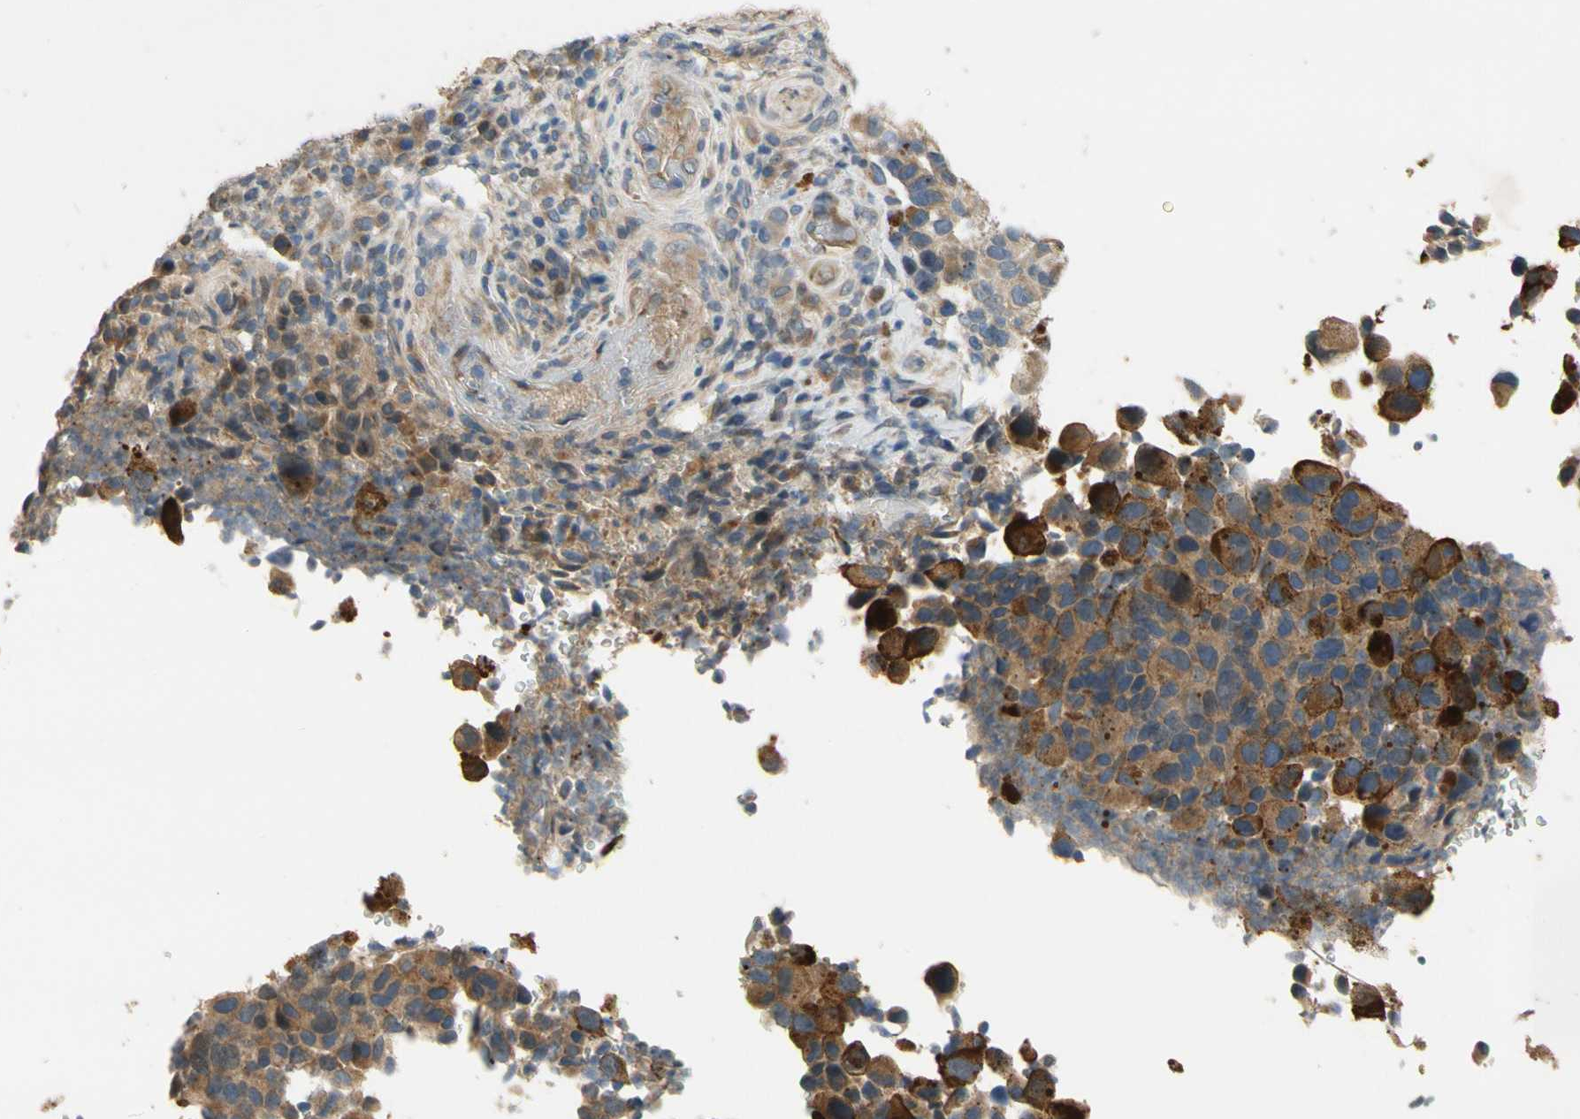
{"staining": {"intensity": "moderate", "quantity": "25%-75%", "location": "cytoplasmic/membranous"}, "tissue": "melanoma", "cell_type": "Tumor cells", "image_type": "cancer", "snomed": [{"axis": "morphology", "description": "Malignant melanoma, NOS"}, {"axis": "topography", "description": "Skin"}], "caption": "This photomicrograph exhibits IHC staining of melanoma, with medium moderate cytoplasmic/membranous expression in about 25%-75% of tumor cells.", "gene": "ALKBH3", "patient": {"sex": "female", "age": 73}}